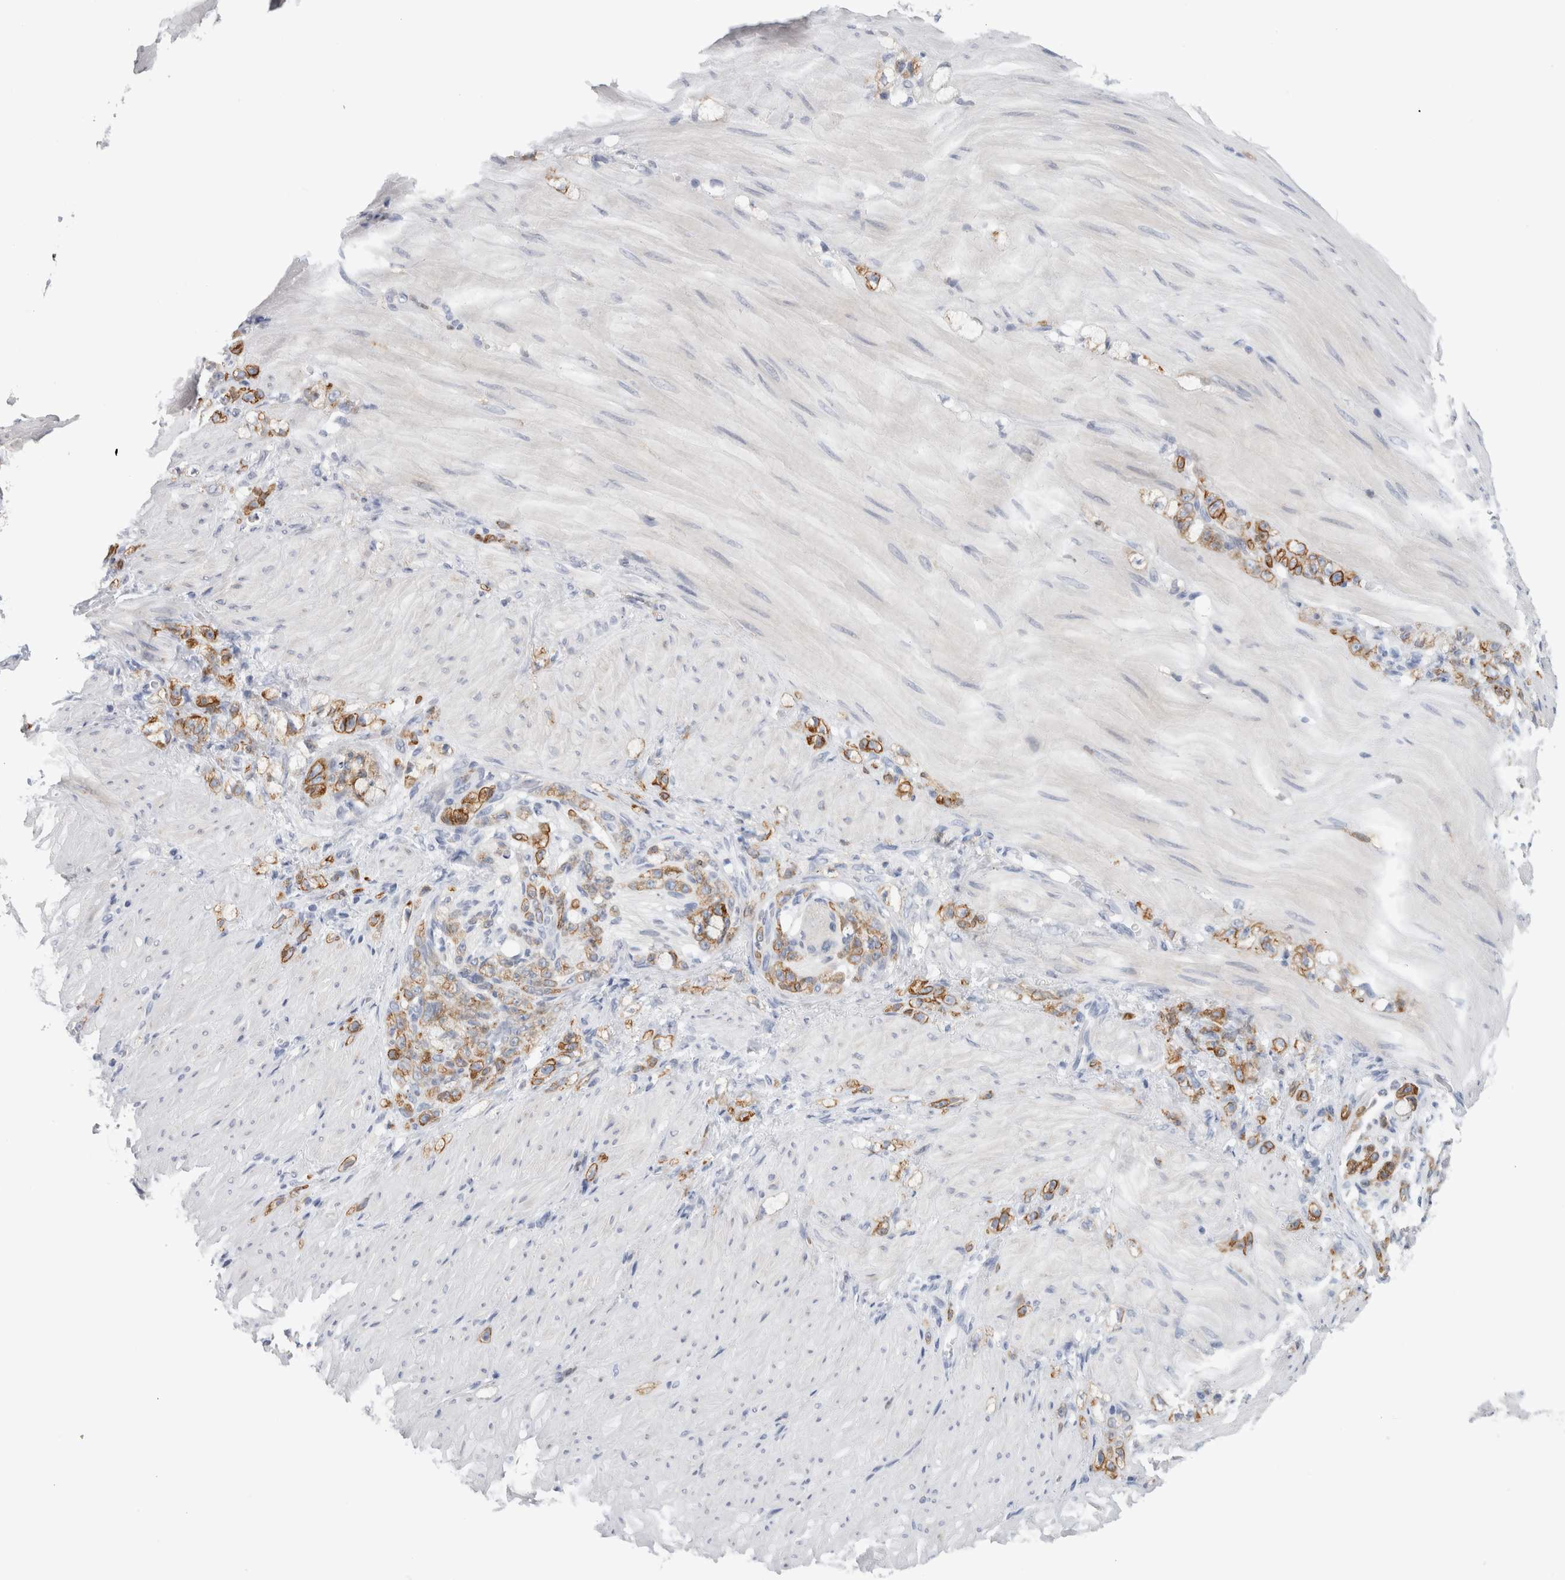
{"staining": {"intensity": "moderate", "quantity": ">75%", "location": "cytoplasmic/membranous"}, "tissue": "stomach cancer", "cell_type": "Tumor cells", "image_type": "cancer", "snomed": [{"axis": "morphology", "description": "Normal tissue, NOS"}, {"axis": "morphology", "description": "Adenocarcinoma, NOS"}, {"axis": "topography", "description": "Stomach"}], "caption": "A medium amount of moderate cytoplasmic/membranous positivity is appreciated in about >75% of tumor cells in stomach adenocarcinoma tissue. Immunohistochemistry stains the protein in brown and the nuclei are stained blue.", "gene": "SLC20A2", "patient": {"sex": "male", "age": 82}}